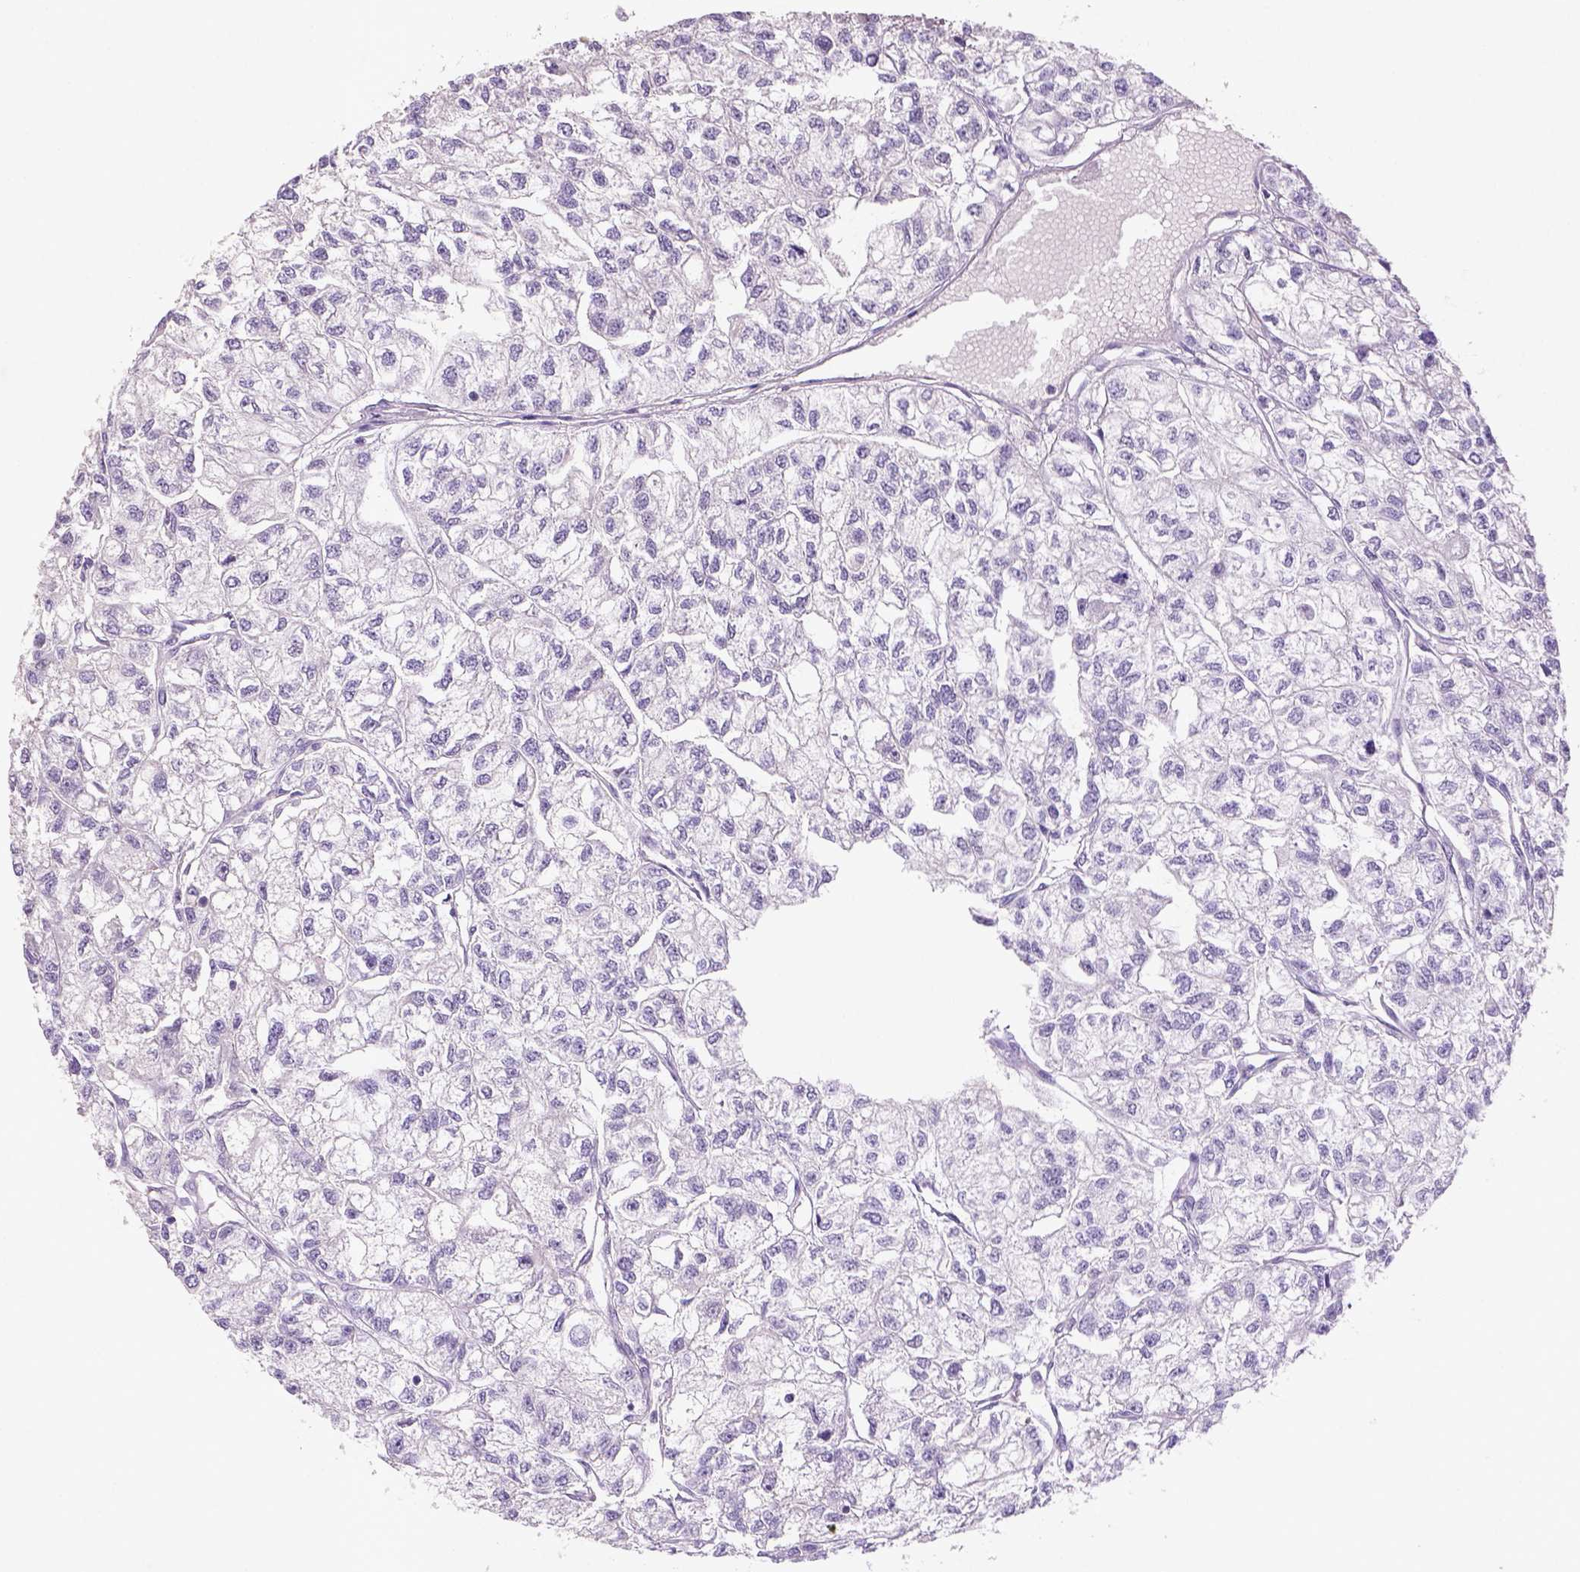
{"staining": {"intensity": "negative", "quantity": "none", "location": "none"}, "tissue": "renal cancer", "cell_type": "Tumor cells", "image_type": "cancer", "snomed": [{"axis": "morphology", "description": "Adenocarcinoma, NOS"}, {"axis": "topography", "description": "Kidney"}], "caption": "IHC of renal cancer (adenocarcinoma) exhibits no staining in tumor cells. (Stains: DAB immunohistochemistry with hematoxylin counter stain, Microscopy: brightfield microscopy at high magnification).", "gene": "NLGN2", "patient": {"sex": "male", "age": 56}}